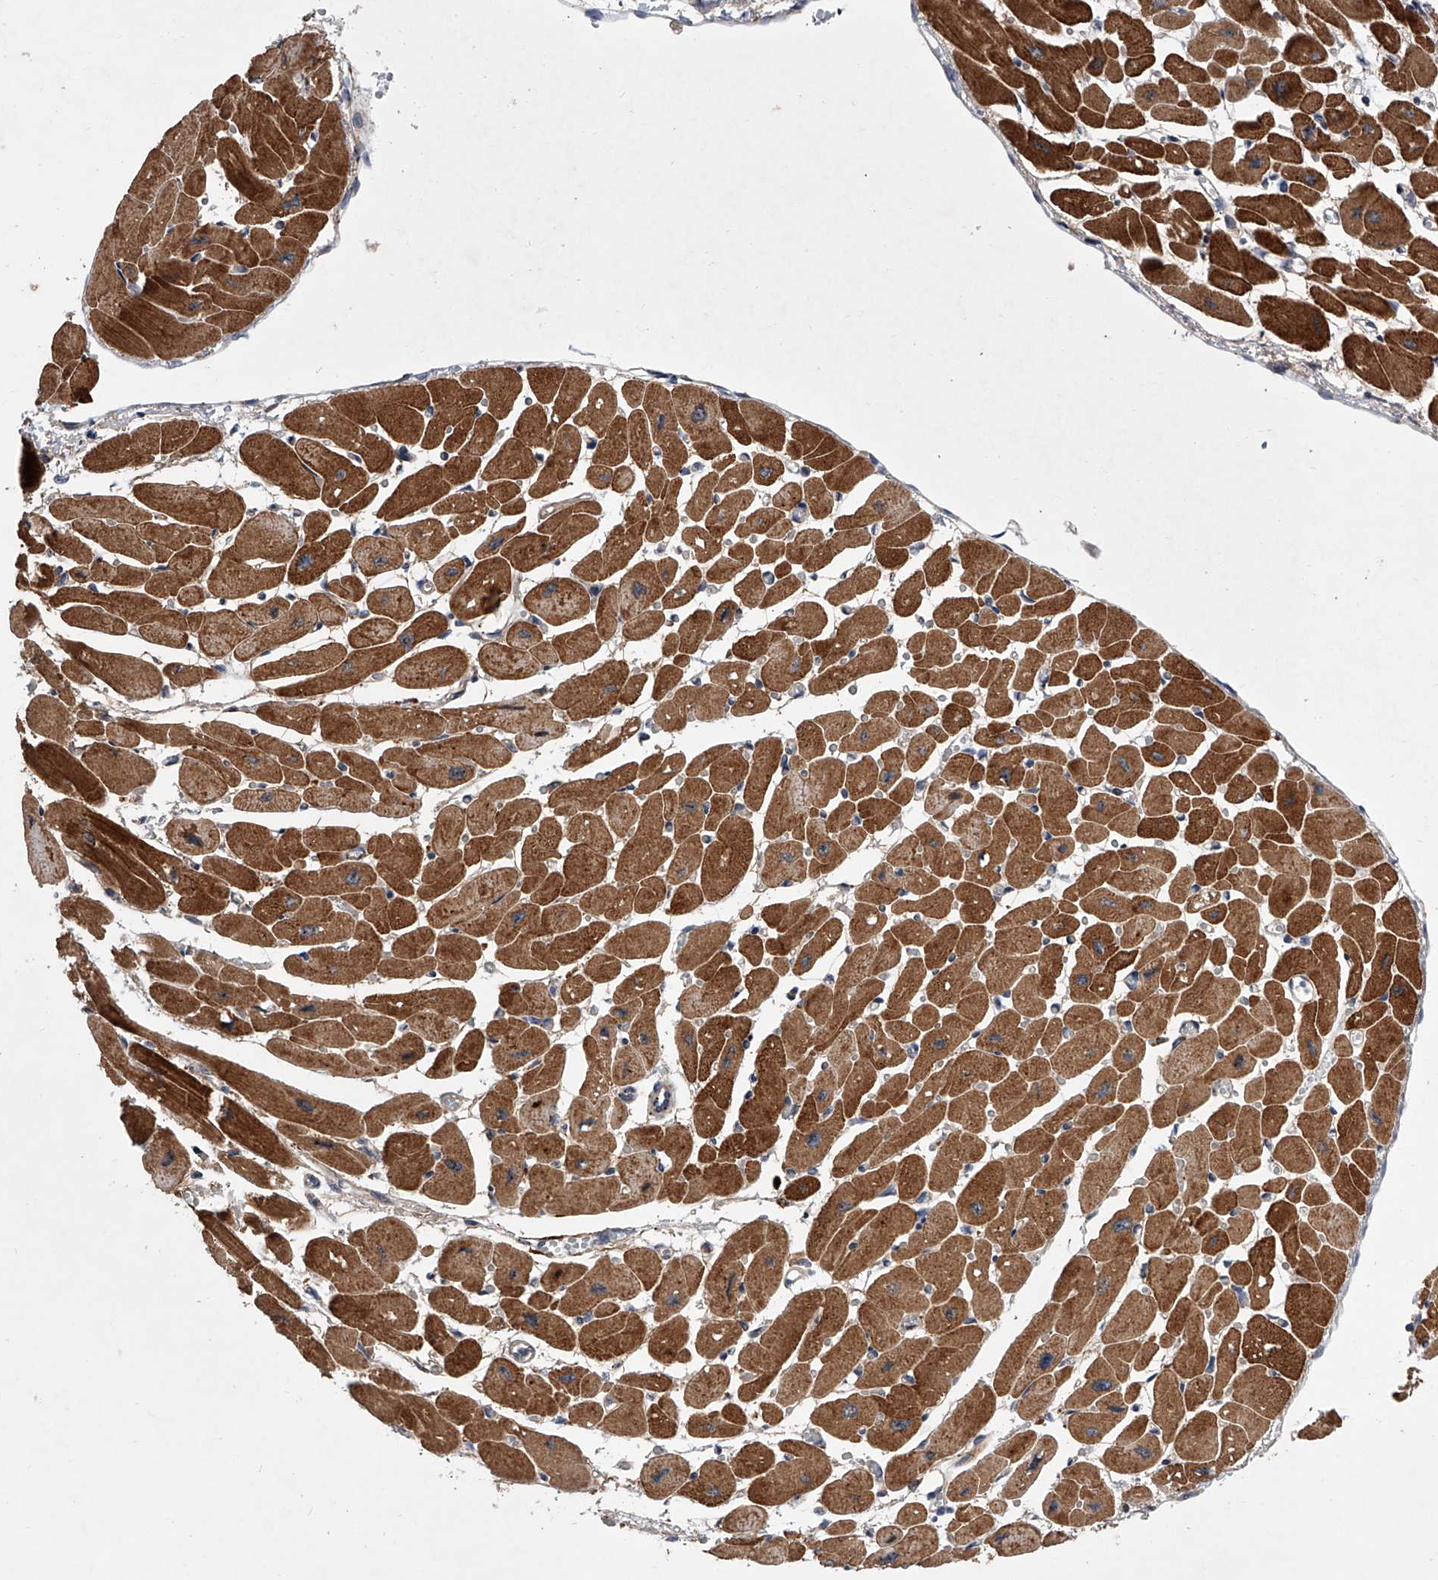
{"staining": {"intensity": "strong", "quantity": ">75%", "location": "cytoplasmic/membranous,nuclear"}, "tissue": "heart muscle", "cell_type": "Cardiomyocytes", "image_type": "normal", "snomed": [{"axis": "morphology", "description": "Normal tissue, NOS"}, {"axis": "topography", "description": "Heart"}], "caption": "Immunohistochemical staining of unremarkable human heart muscle displays high levels of strong cytoplasmic/membranous,nuclear expression in about >75% of cardiomyocytes.", "gene": "USP47", "patient": {"sex": "female", "age": 54}}